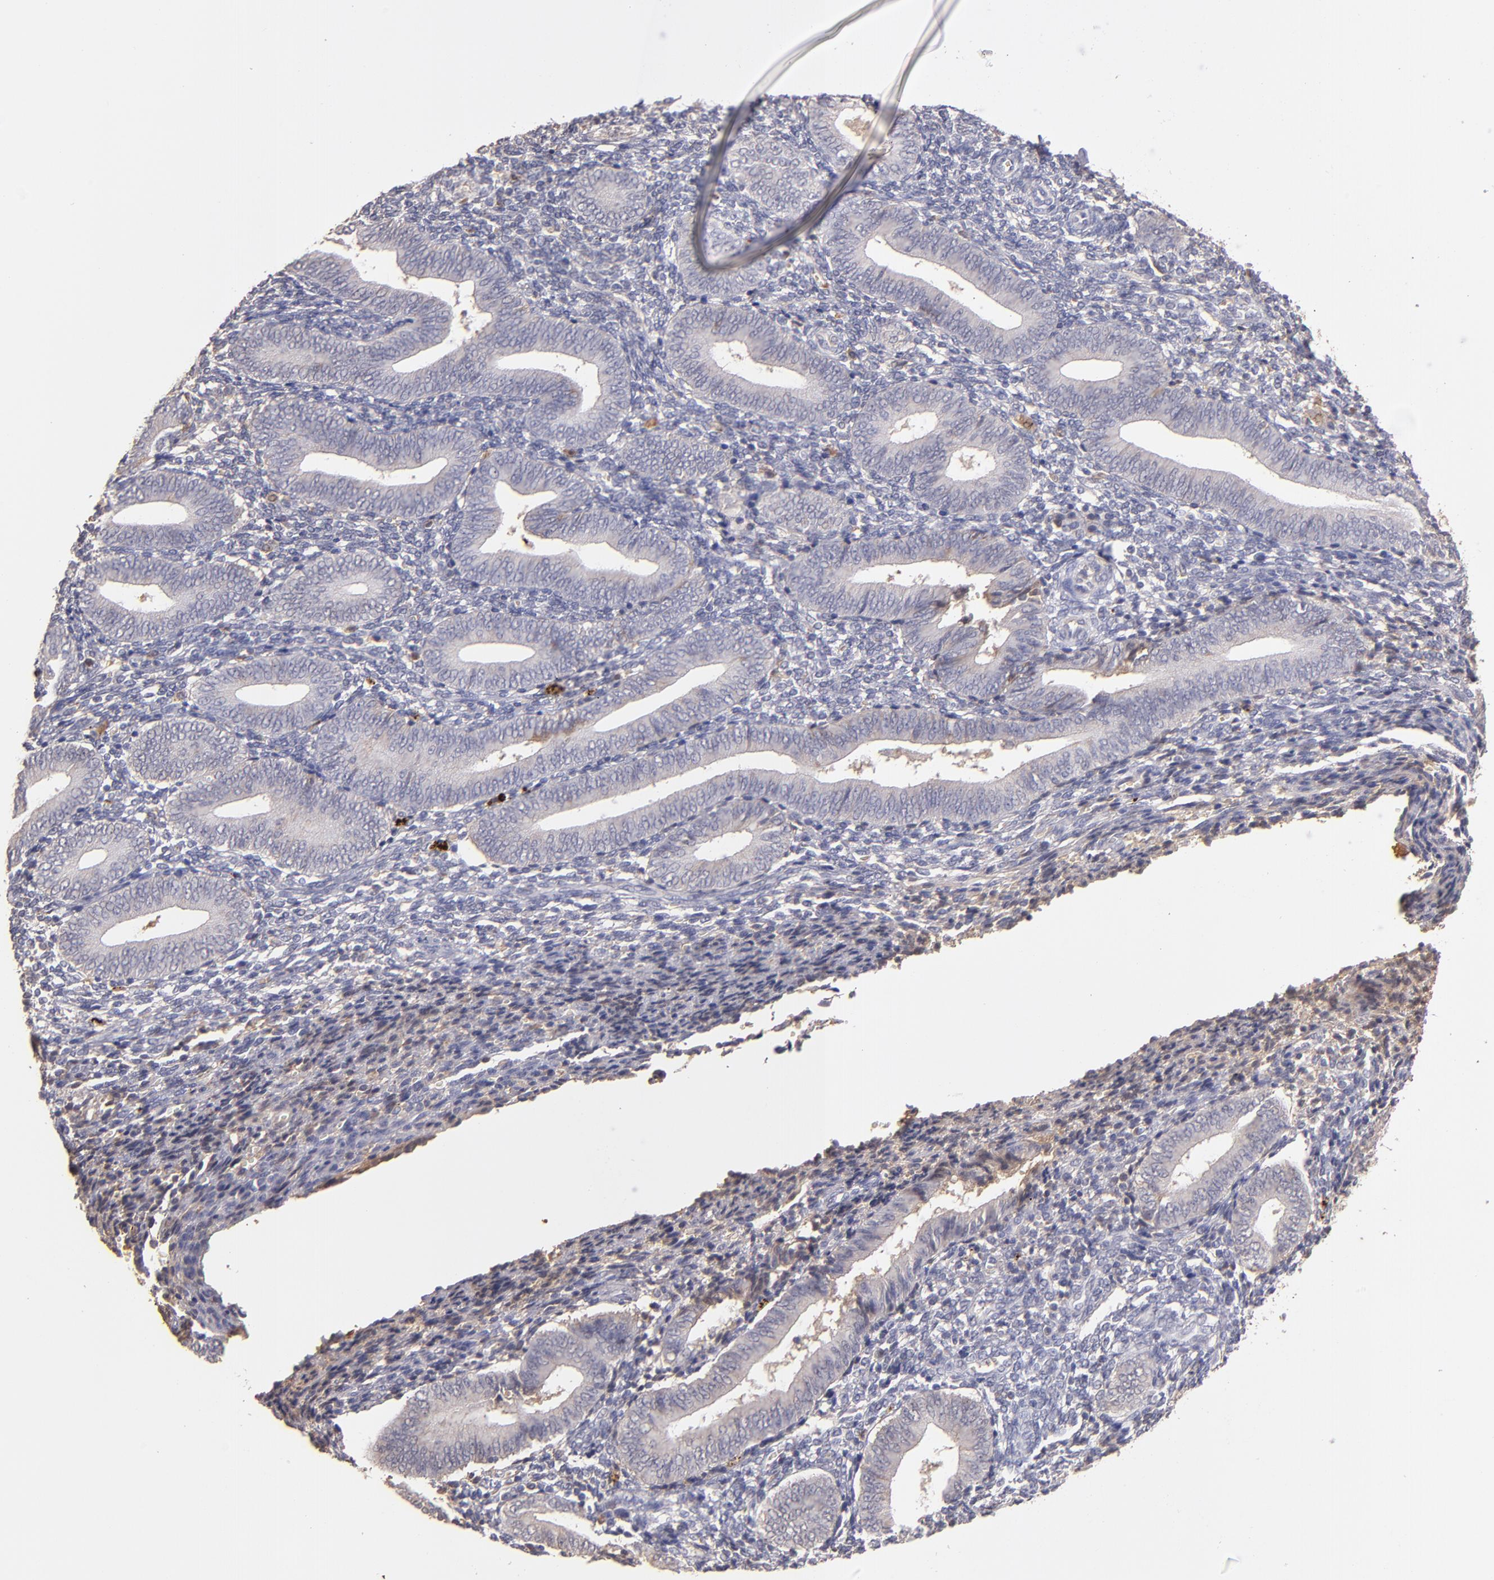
{"staining": {"intensity": "moderate", "quantity": "<25%", "location": "cytoplasmic/membranous"}, "tissue": "endometrium", "cell_type": "Cells in endometrial stroma", "image_type": "normal", "snomed": [{"axis": "morphology", "description": "Normal tissue, NOS"}, {"axis": "topography", "description": "Uterus"}, {"axis": "topography", "description": "Endometrium"}], "caption": "Protein staining by immunohistochemistry reveals moderate cytoplasmic/membranous expression in about <25% of cells in endometrial stroma in normal endometrium.", "gene": "SERPINC1", "patient": {"sex": "female", "age": 33}}